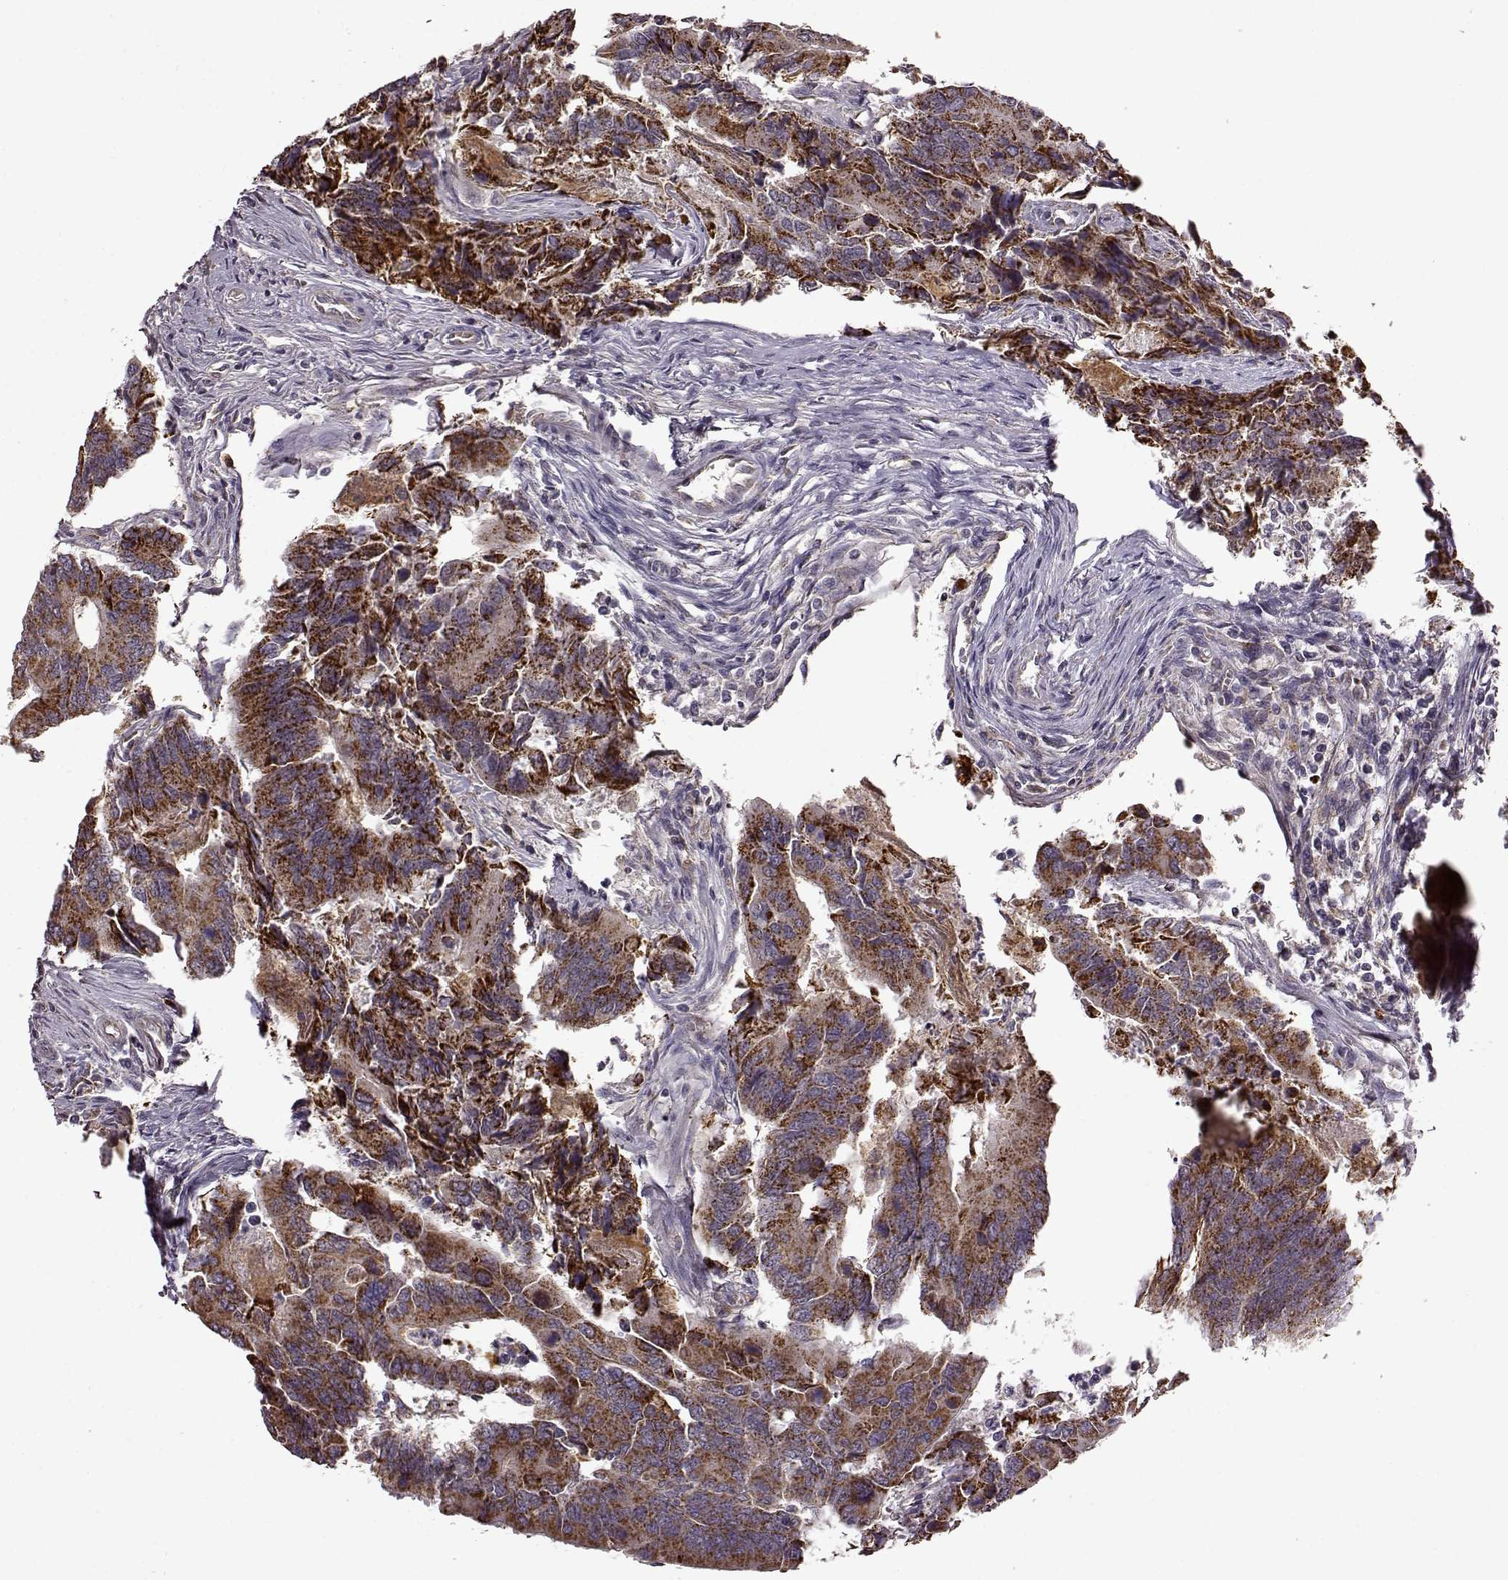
{"staining": {"intensity": "strong", "quantity": ">75%", "location": "cytoplasmic/membranous"}, "tissue": "colorectal cancer", "cell_type": "Tumor cells", "image_type": "cancer", "snomed": [{"axis": "morphology", "description": "Adenocarcinoma, NOS"}, {"axis": "topography", "description": "Colon"}], "caption": "Colorectal cancer (adenocarcinoma) stained with immunohistochemistry (IHC) exhibits strong cytoplasmic/membranous staining in about >75% of tumor cells.", "gene": "MTSS1", "patient": {"sex": "female", "age": 67}}